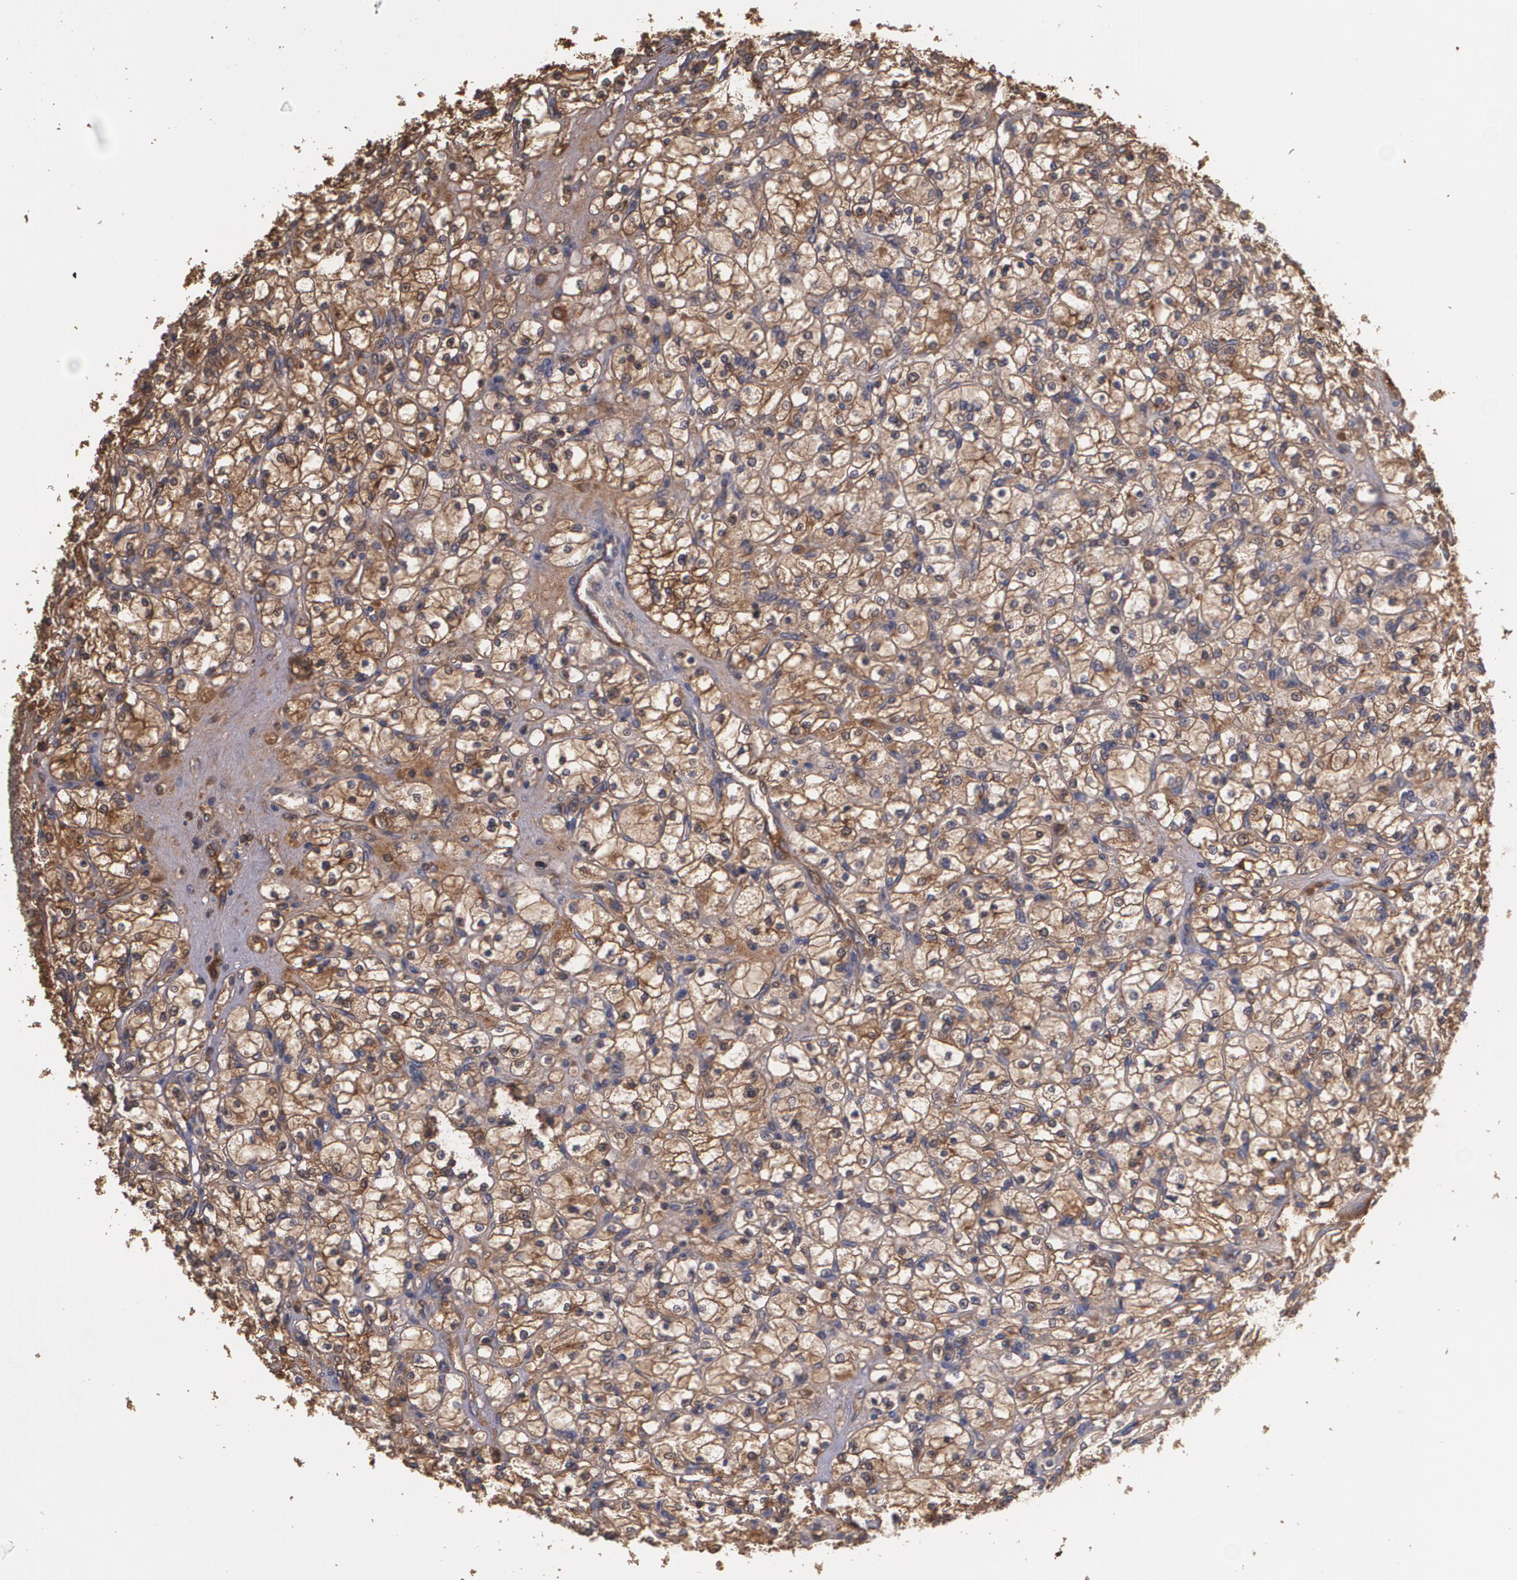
{"staining": {"intensity": "moderate", "quantity": ">75%", "location": "cytoplasmic/membranous"}, "tissue": "renal cancer", "cell_type": "Tumor cells", "image_type": "cancer", "snomed": [{"axis": "morphology", "description": "Adenocarcinoma, NOS"}, {"axis": "topography", "description": "Kidney"}], "caption": "Adenocarcinoma (renal) stained with DAB (3,3'-diaminobenzidine) immunohistochemistry exhibits medium levels of moderate cytoplasmic/membranous staining in about >75% of tumor cells. Nuclei are stained in blue.", "gene": "PON1", "patient": {"sex": "female", "age": 83}}